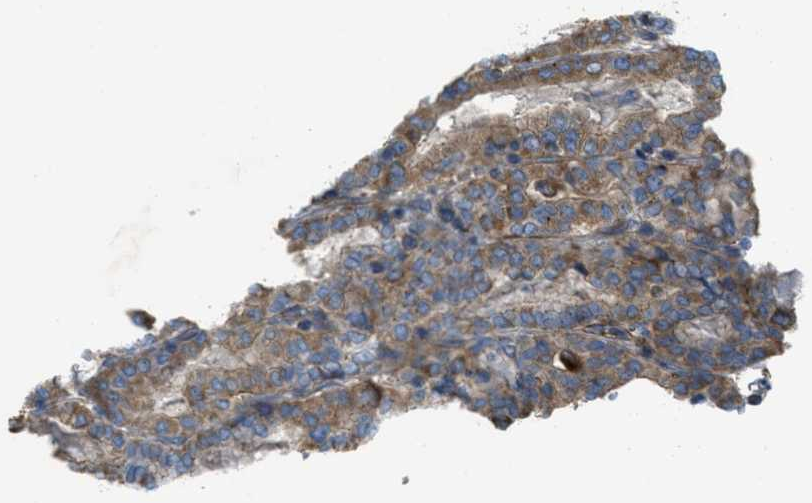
{"staining": {"intensity": "weak", "quantity": ">75%", "location": "cytoplasmic/membranous"}, "tissue": "thyroid cancer", "cell_type": "Tumor cells", "image_type": "cancer", "snomed": [{"axis": "morphology", "description": "Papillary adenocarcinoma, NOS"}, {"axis": "topography", "description": "Thyroid gland"}], "caption": "Immunohistochemical staining of human papillary adenocarcinoma (thyroid) displays weak cytoplasmic/membranous protein staining in approximately >75% of tumor cells. Nuclei are stained in blue.", "gene": "BTN3A1", "patient": {"sex": "female", "age": 42}}